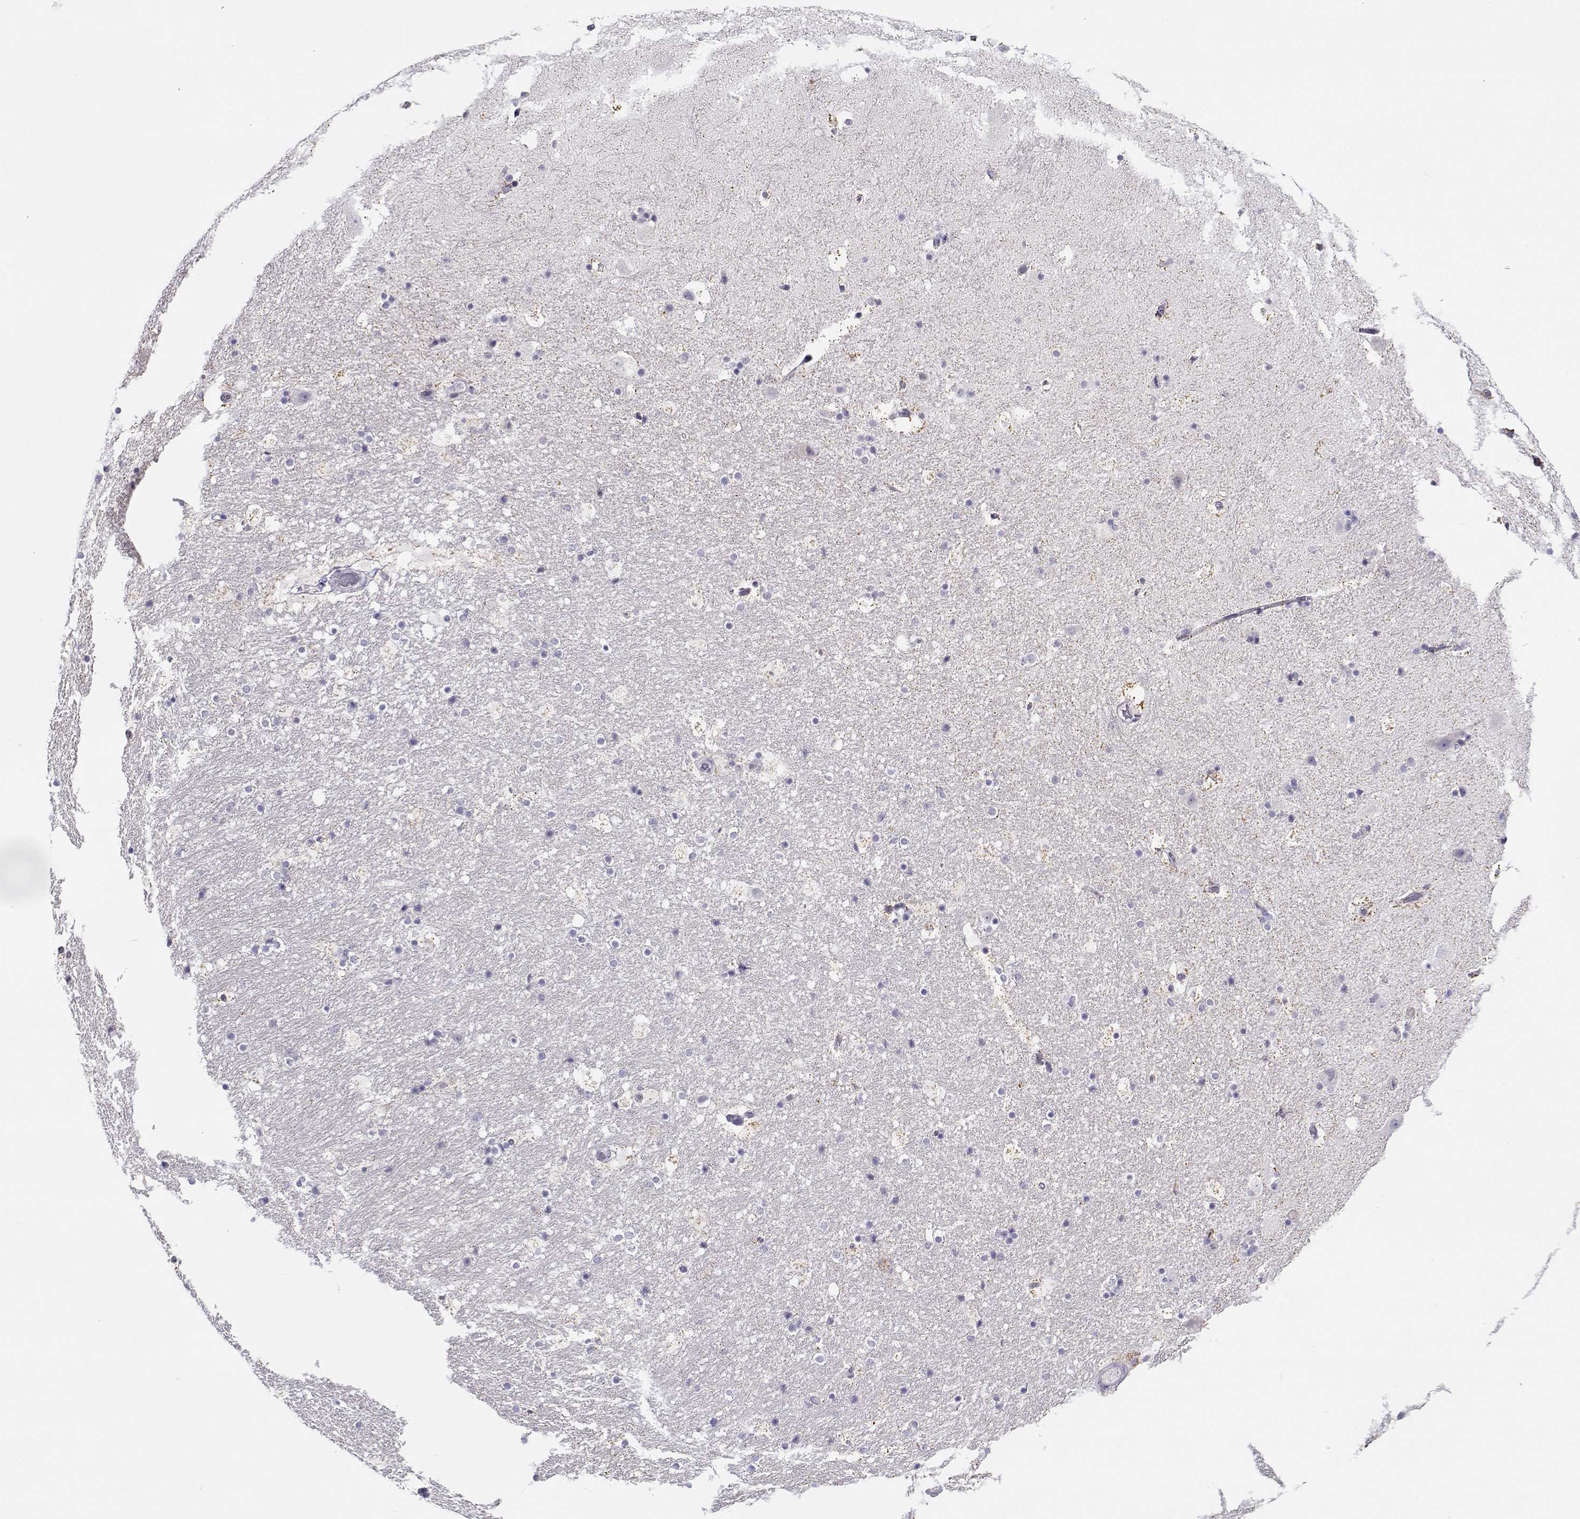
{"staining": {"intensity": "negative", "quantity": "none", "location": "none"}, "tissue": "hippocampus", "cell_type": "Glial cells", "image_type": "normal", "snomed": [{"axis": "morphology", "description": "Normal tissue, NOS"}, {"axis": "topography", "description": "Hippocampus"}], "caption": "This micrograph is of benign hippocampus stained with IHC to label a protein in brown with the nuclei are counter-stained blue. There is no staining in glial cells.", "gene": "FEZF1", "patient": {"sex": "male", "age": 51}}